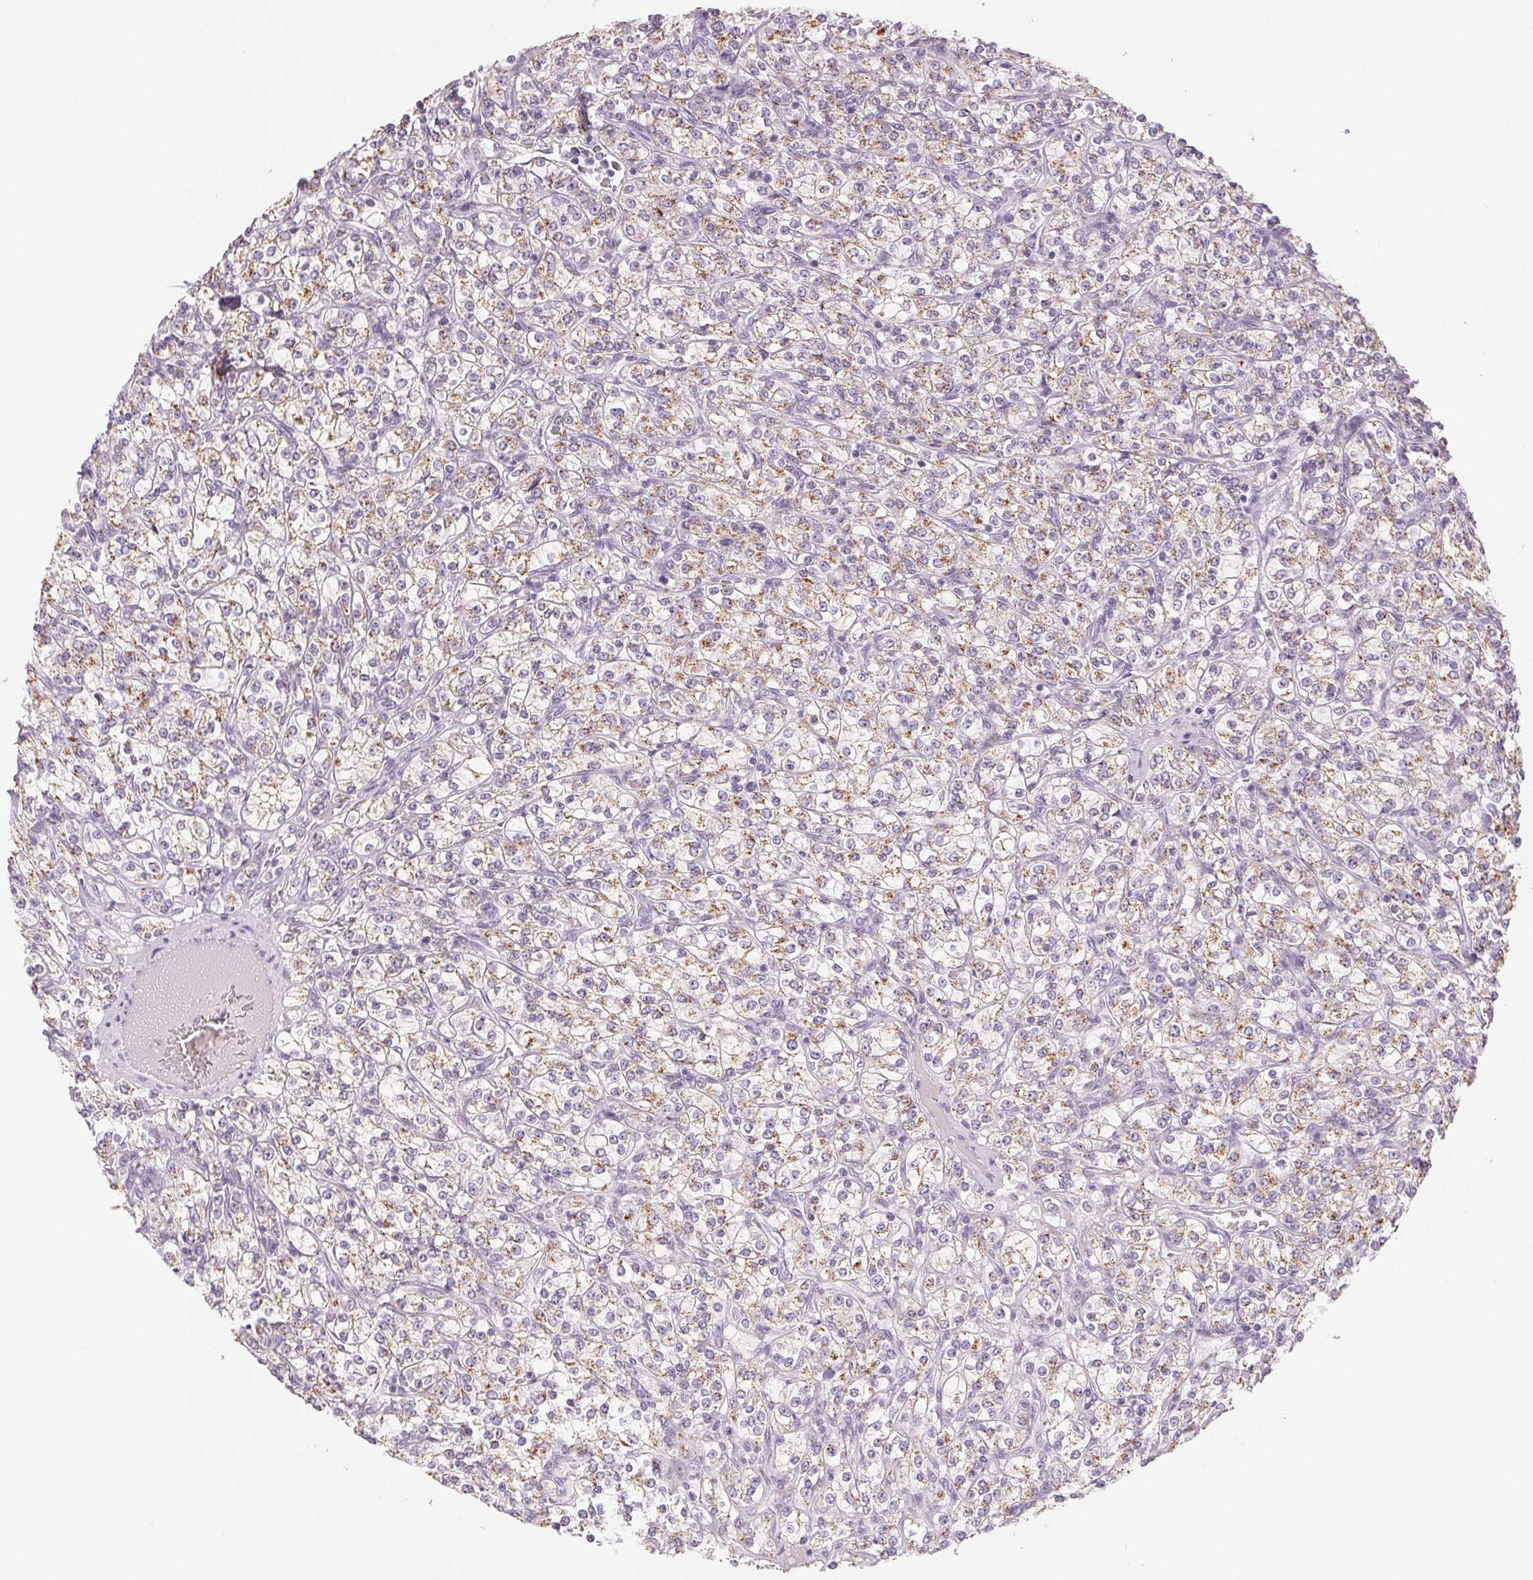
{"staining": {"intensity": "weak", "quantity": "25%-75%", "location": "cytoplasmic/membranous"}, "tissue": "renal cancer", "cell_type": "Tumor cells", "image_type": "cancer", "snomed": [{"axis": "morphology", "description": "Adenocarcinoma, NOS"}, {"axis": "topography", "description": "Kidney"}], "caption": "Tumor cells display low levels of weak cytoplasmic/membranous positivity in approximately 25%-75% of cells in adenocarcinoma (renal).", "gene": "EHHADH", "patient": {"sex": "male", "age": 77}}